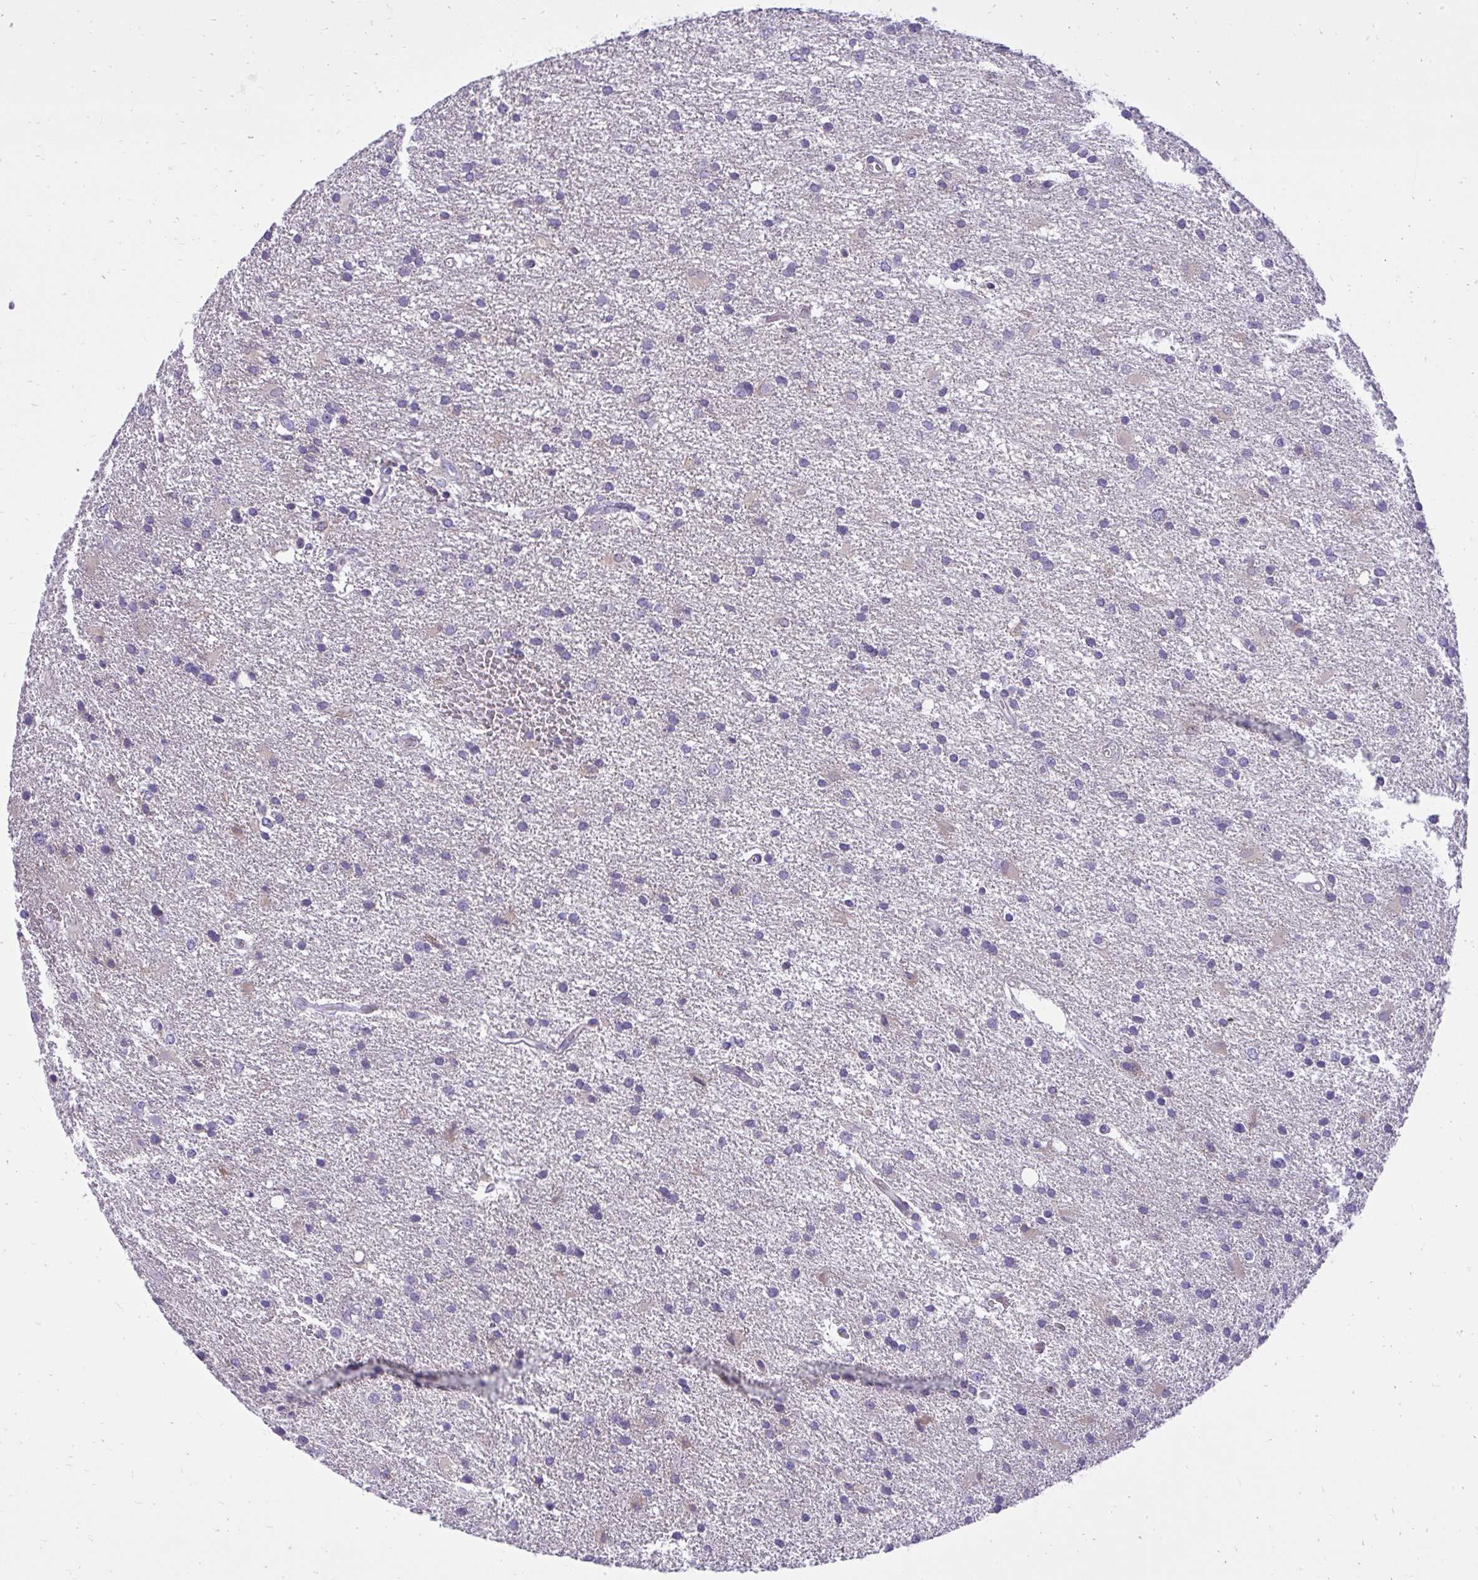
{"staining": {"intensity": "negative", "quantity": "none", "location": "none"}, "tissue": "glioma", "cell_type": "Tumor cells", "image_type": "cancer", "snomed": [{"axis": "morphology", "description": "Glioma, malignant, High grade"}, {"axis": "topography", "description": "Brain"}], "caption": "This is an immunohistochemistry (IHC) image of glioma. There is no positivity in tumor cells.", "gene": "GPRIN3", "patient": {"sex": "male", "age": 68}}